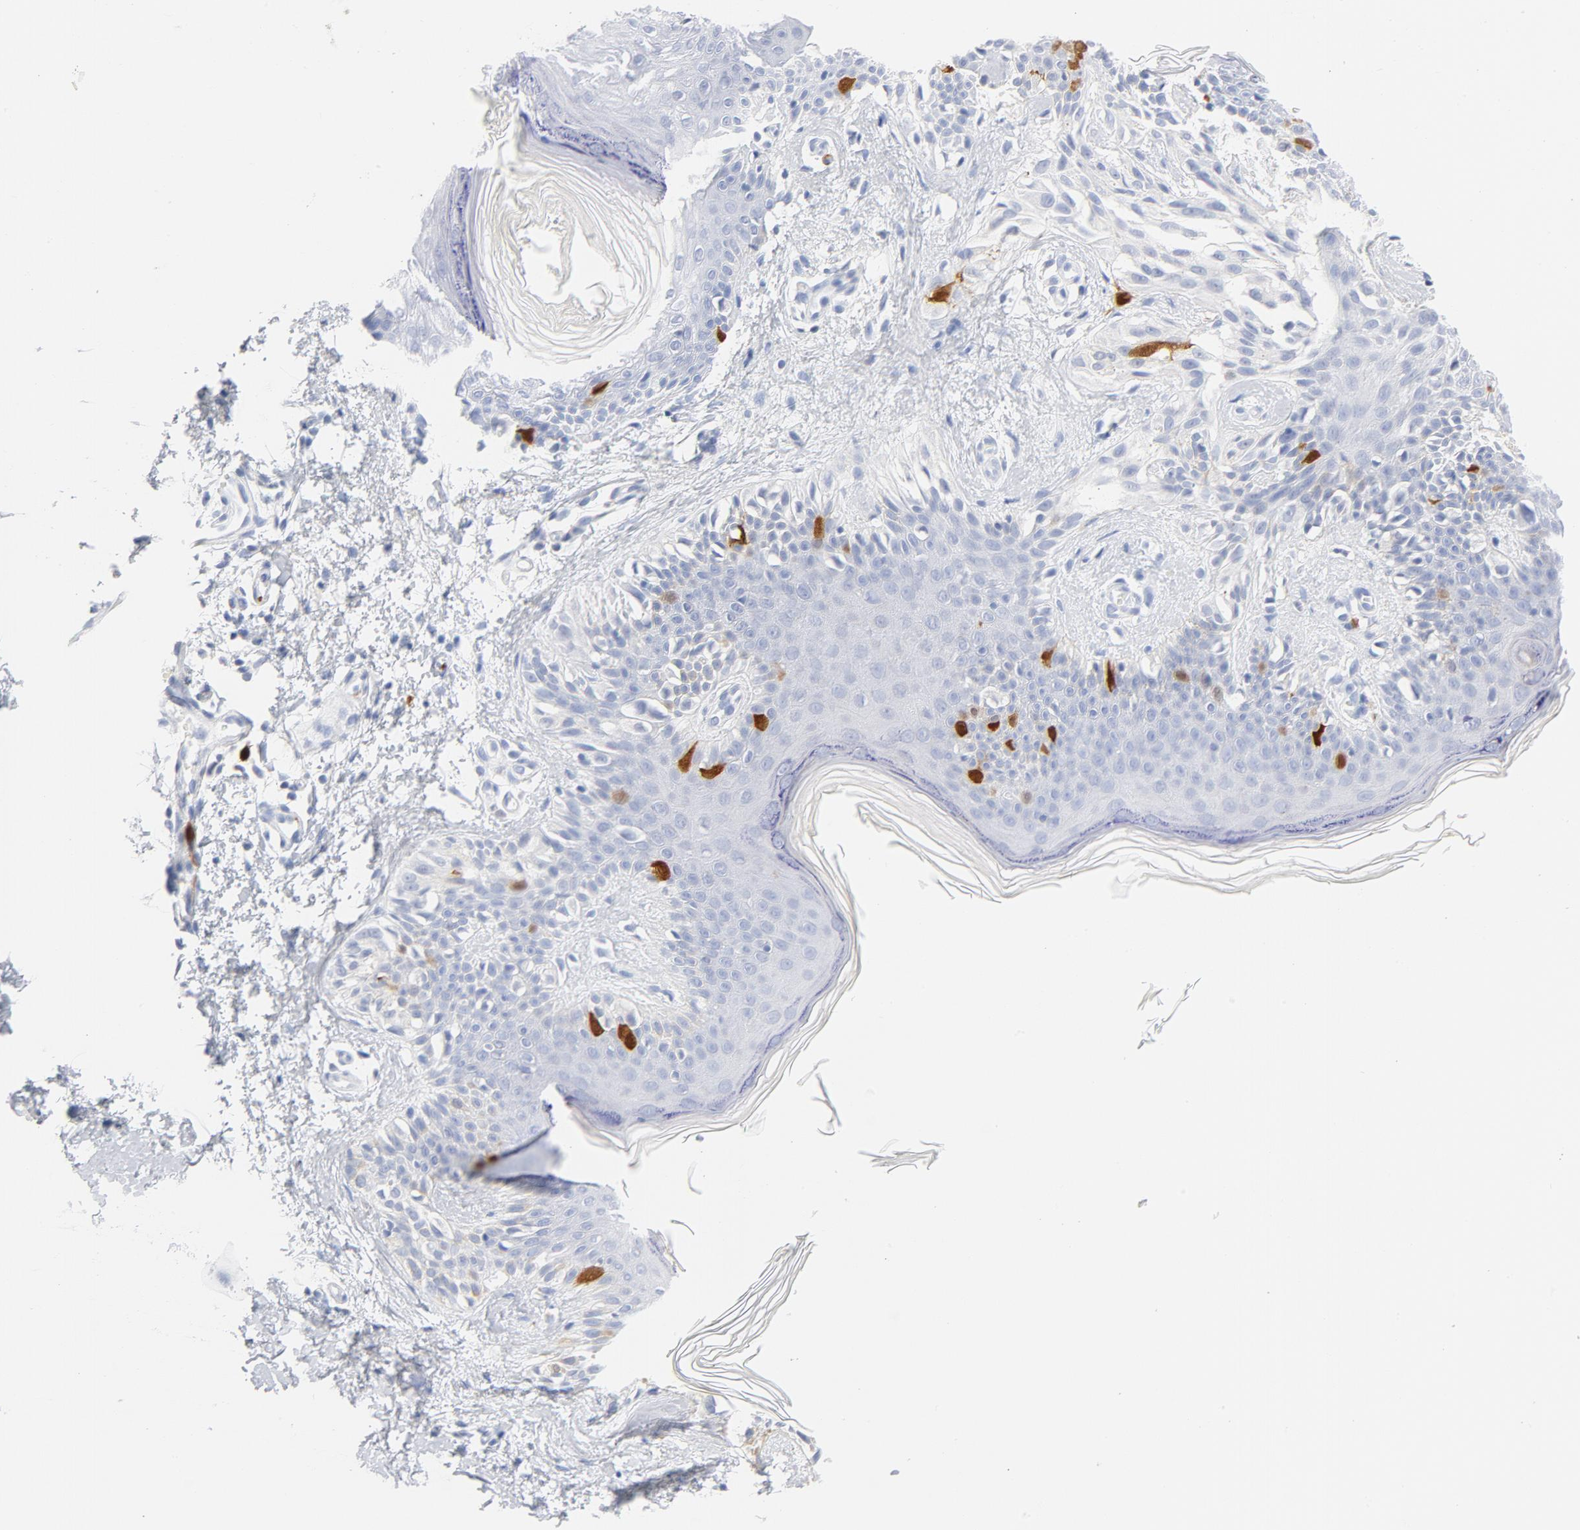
{"staining": {"intensity": "strong", "quantity": "<25%", "location": "nuclear"}, "tissue": "melanoma", "cell_type": "Tumor cells", "image_type": "cancer", "snomed": [{"axis": "morphology", "description": "Normal tissue, NOS"}, {"axis": "morphology", "description": "Malignant melanoma, NOS"}, {"axis": "topography", "description": "Skin"}], "caption": "Immunohistochemistry (DAB) staining of malignant melanoma shows strong nuclear protein positivity in about <25% of tumor cells.", "gene": "CDC20", "patient": {"sex": "male", "age": 83}}